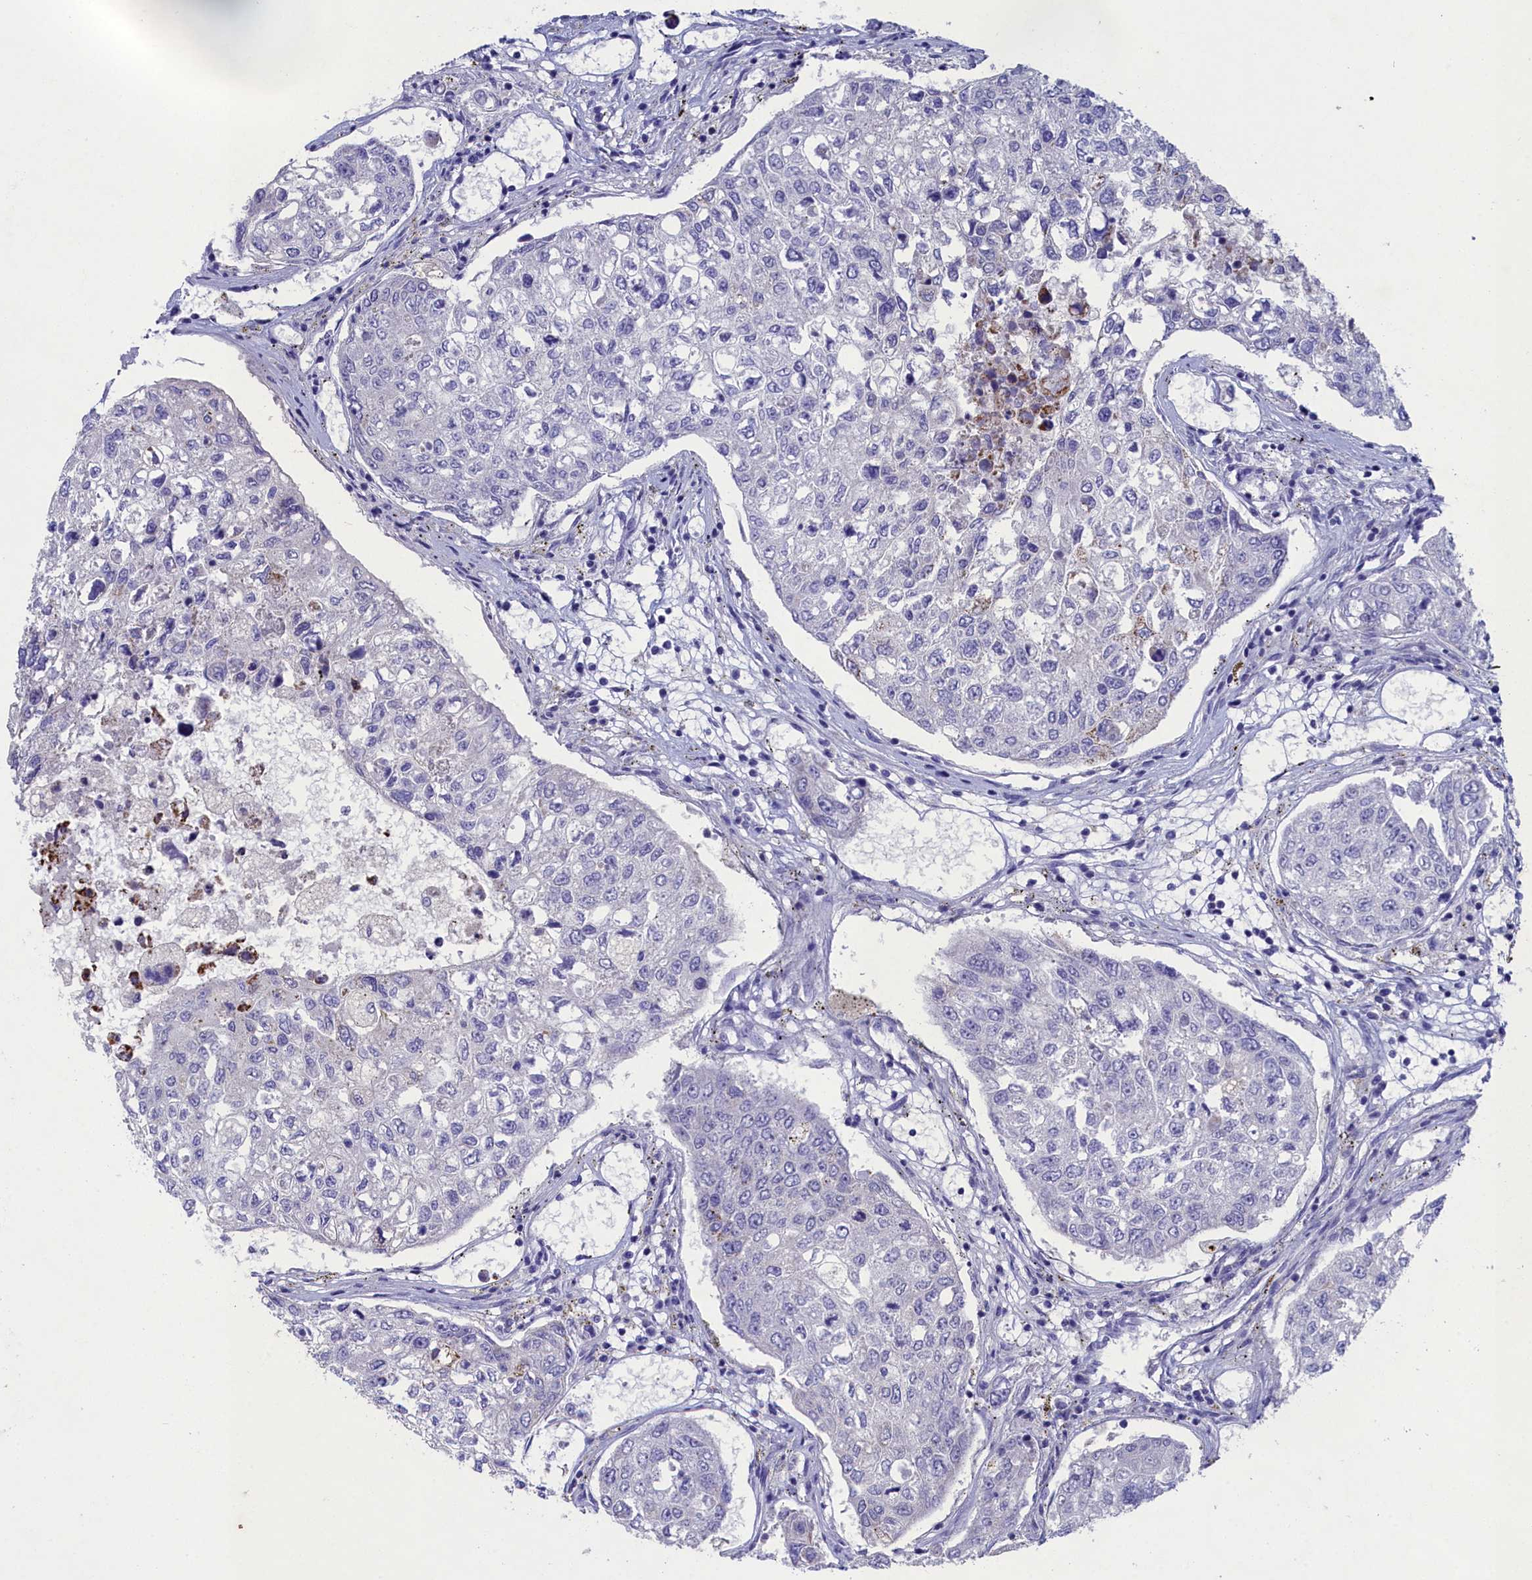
{"staining": {"intensity": "negative", "quantity": "none", "location": "none"}, "tissue": "urothelial cancer", "cell_type": "Tumor cells", "image_type": "cancer", "snomed": [{"axis": "morphology", "description": "Urothelial carcinoma, High grade"}, {"axis": "topography", "description": "Lymph node"}, {"axis": "topography", "description": "Urinary bladder"}], "caption": "Tumor cells are negative for protein expression in human urothelial carcinoma (high-grade).", "gene": "PRDM12", "patient": {"sex": "male", "age": 51}}